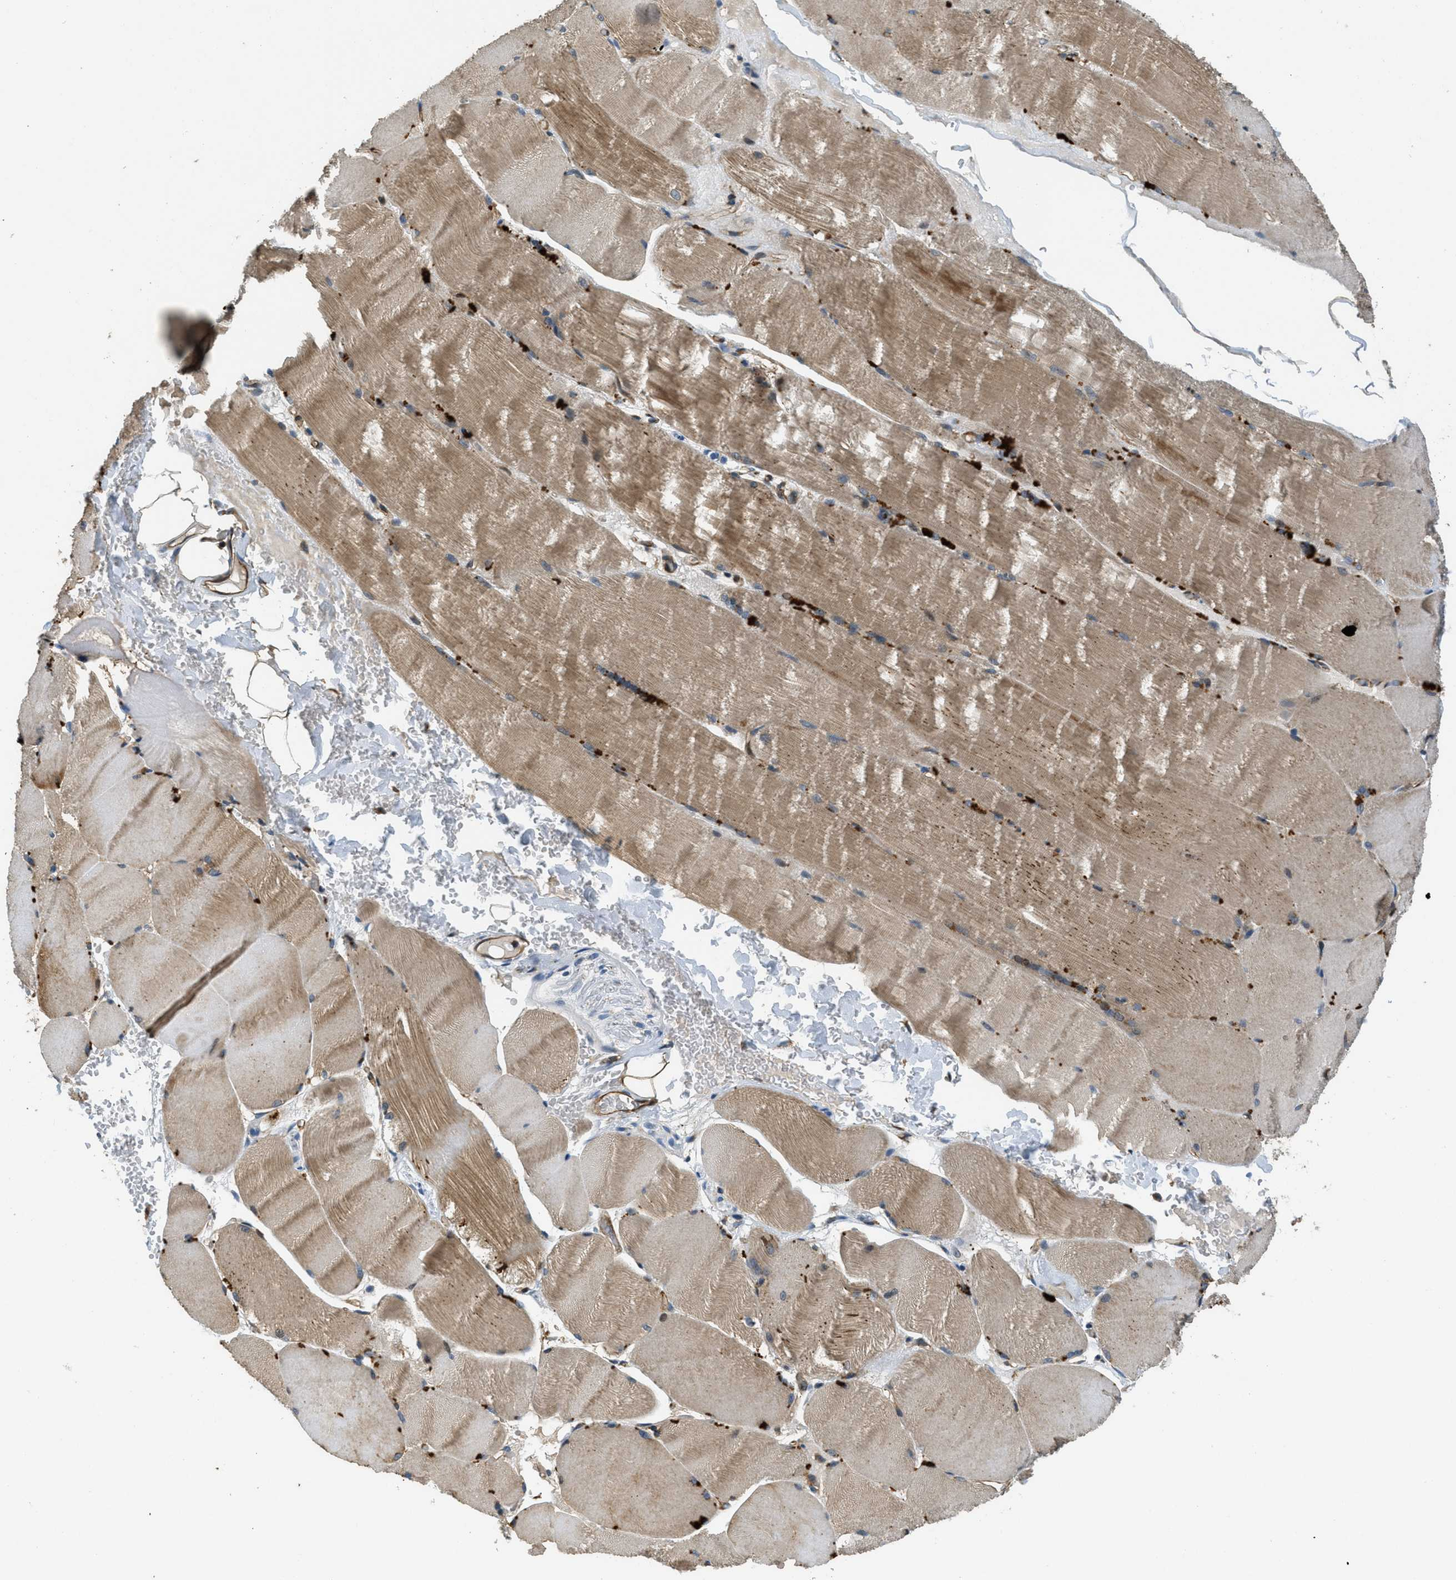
{"staining": {"intensity": "moderate", "quantity": "25%-75%", "location": "cytoplasmic/membranous"}, "tissue": "skeletal muscle", "cell_type": "Myocytes", "image_type": "normal", "snomed": [{"axis": "morphology", "description": "Normal tissue, NOS"}, {"axis": "topography", "description": "Skin"}, {"axis": "topography", "description": "Skeletal muscle"}], "caption": "Normal skeletal muscle exhibits moderate cytoplasmic/membranous positivity in approximately 25%-75% of myocytes, visualized by immunohistochemistry. (brown staining indicates protein expression, while blue staining denotes nuclei).", "gene": "GIMAP8", "patient": {"sex": "male", "age": 83}}